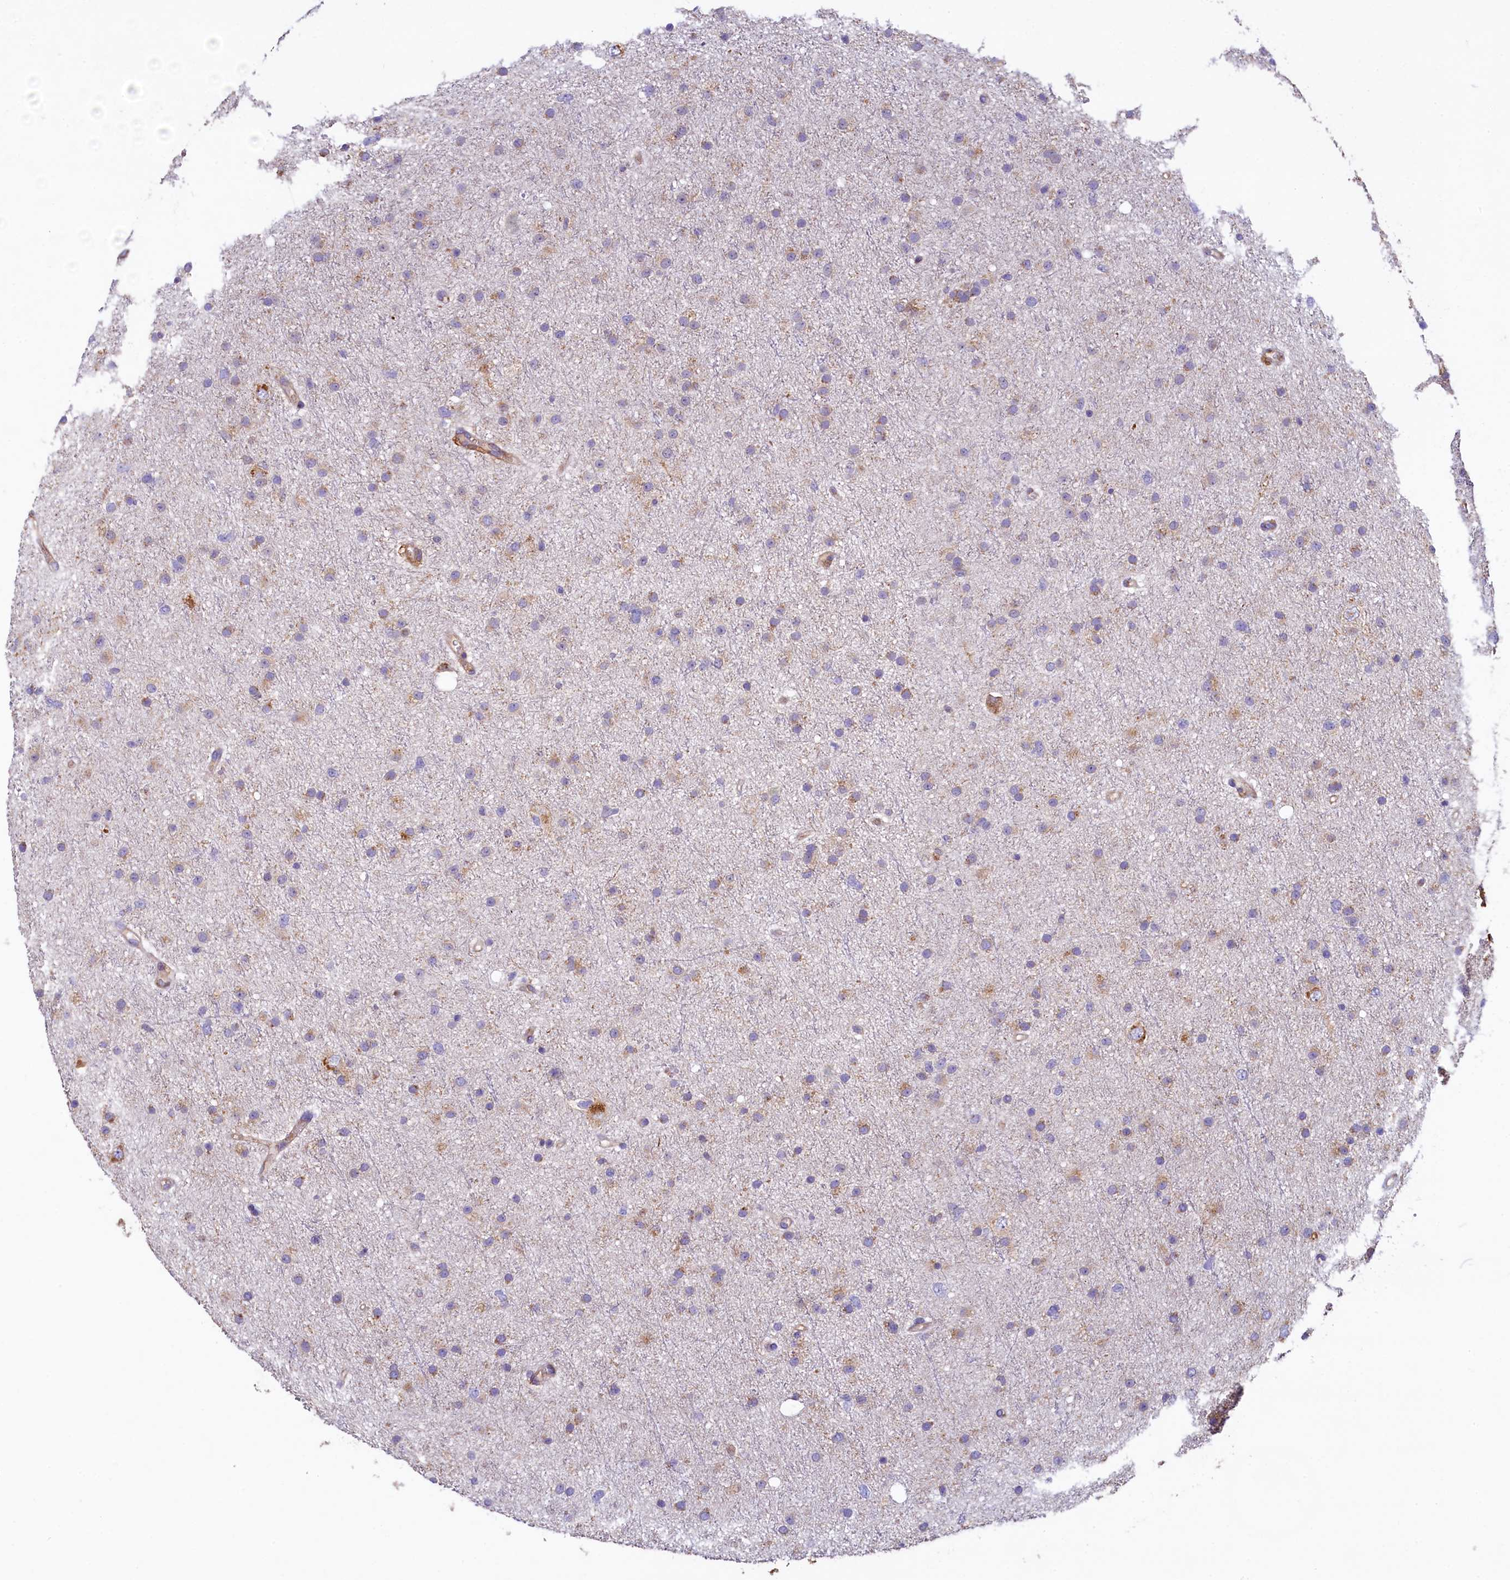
{"staining": {"intensity": "weak", "quantity": "25%-75%", "location": "cytoplasmic/membranous"}, "tissue": "glioma", "cell_type": "Tumor cells", "image_type": "cancer", "snomed": [{"axis": "morphology", "description": "Glioma, malignant, Low grade"}, {"axis": "topography", "description": "Cerebral cortex"}], "caption": "Approximately 25%-75% of tumor cells in low-grade glioma (malignant) demonstrate weak cytoplasmic/membranous protein positivity as visualized by brown immunohistochemical staining.", "gene": "GPR21", "patient": {"sex": "female", "age": 39}}